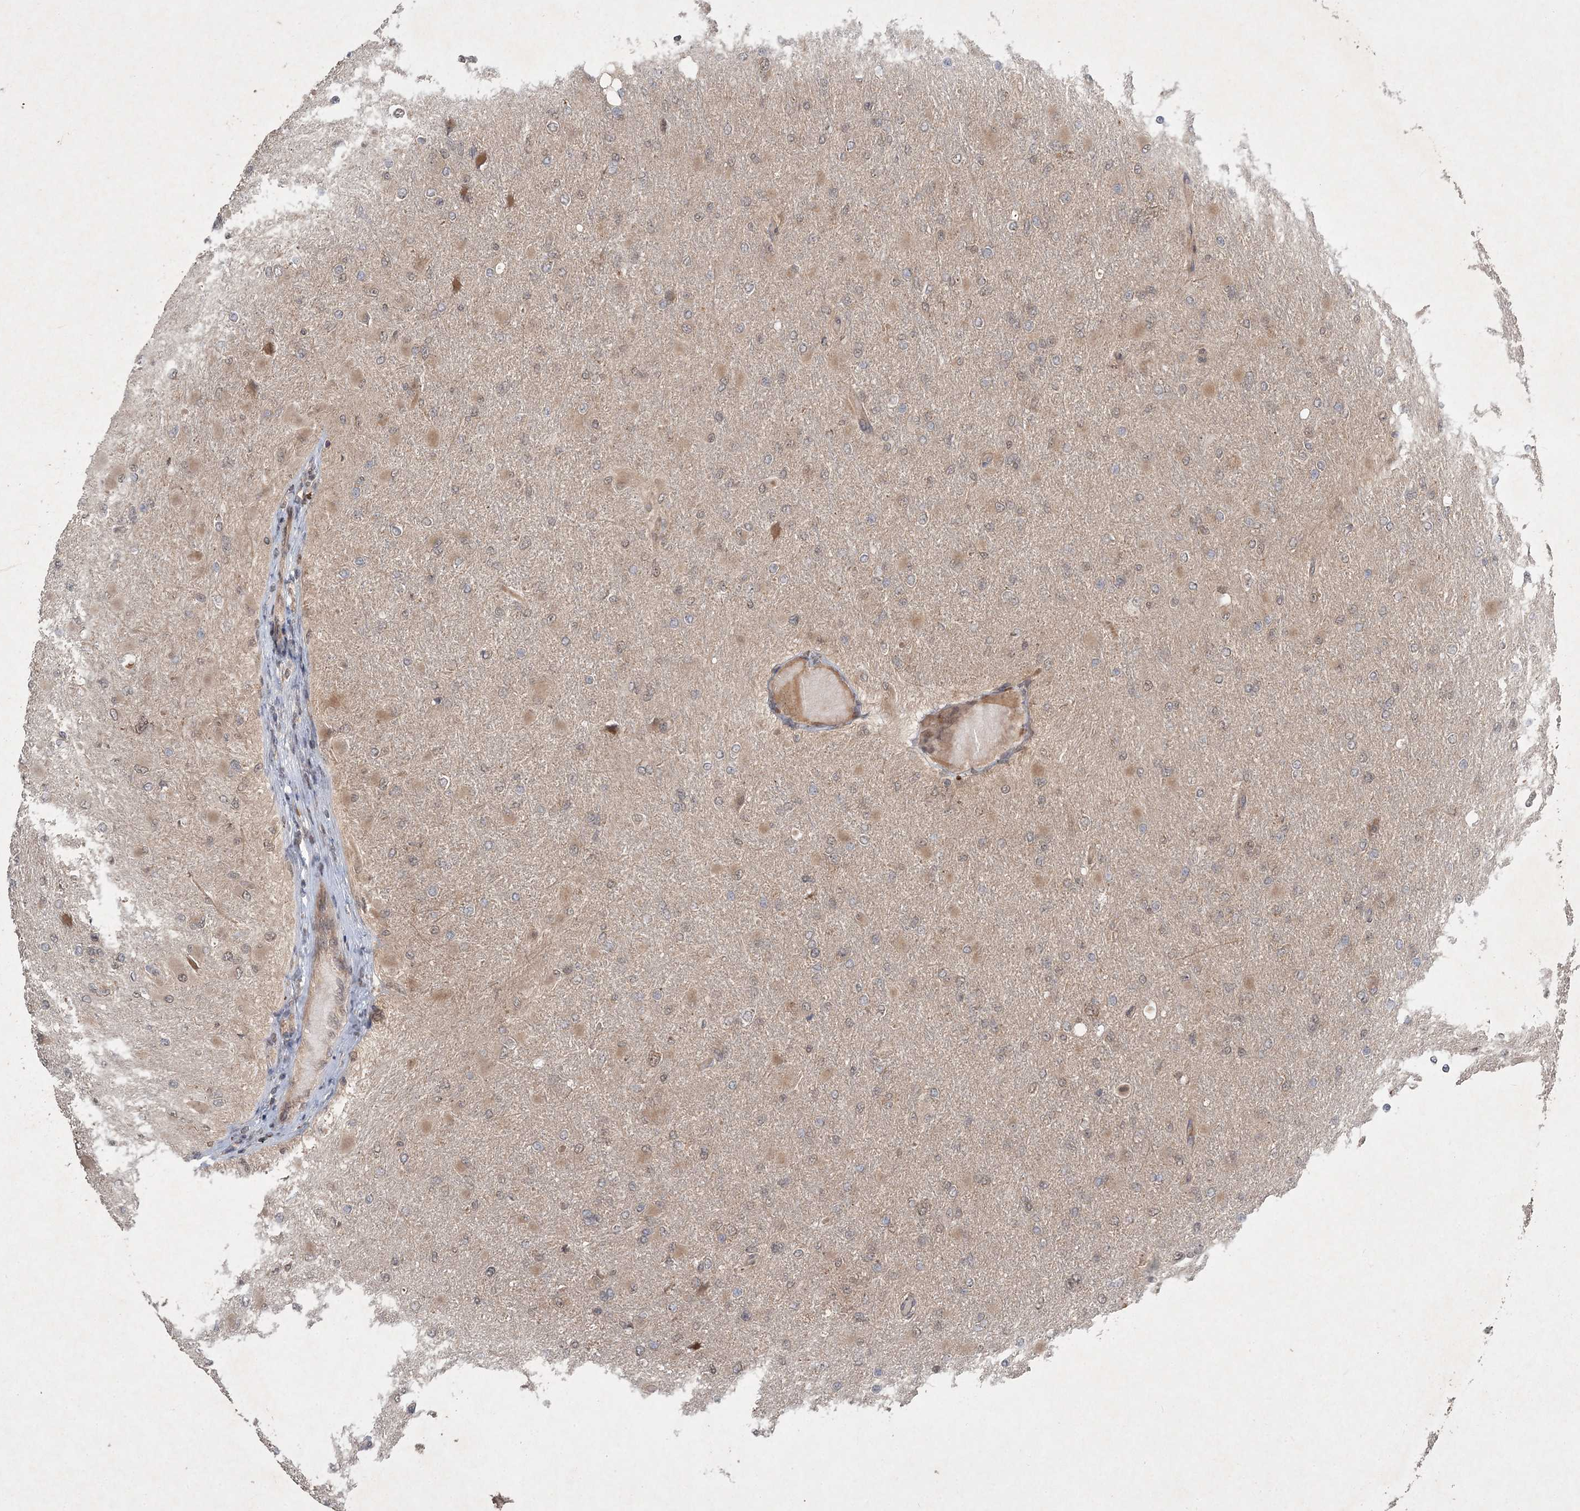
{"staining": {"intensity": "negative", "quantity": "none", "location": "none"}, "tissue": "glioma", "cell_type": "Tumor cells", "image_type": "cancer", "snomed": [{"axis": "morphology", "description": "Glioma, malignant, High grade"}, {"axis": "topography", "description": "Cerebral cortex"}], "caption": "A micrograph of glioma stained for a protein displays no brown staining in tumor cells.", "gene": "UBR3", "patient": {"sex": "female", "age": 36}}